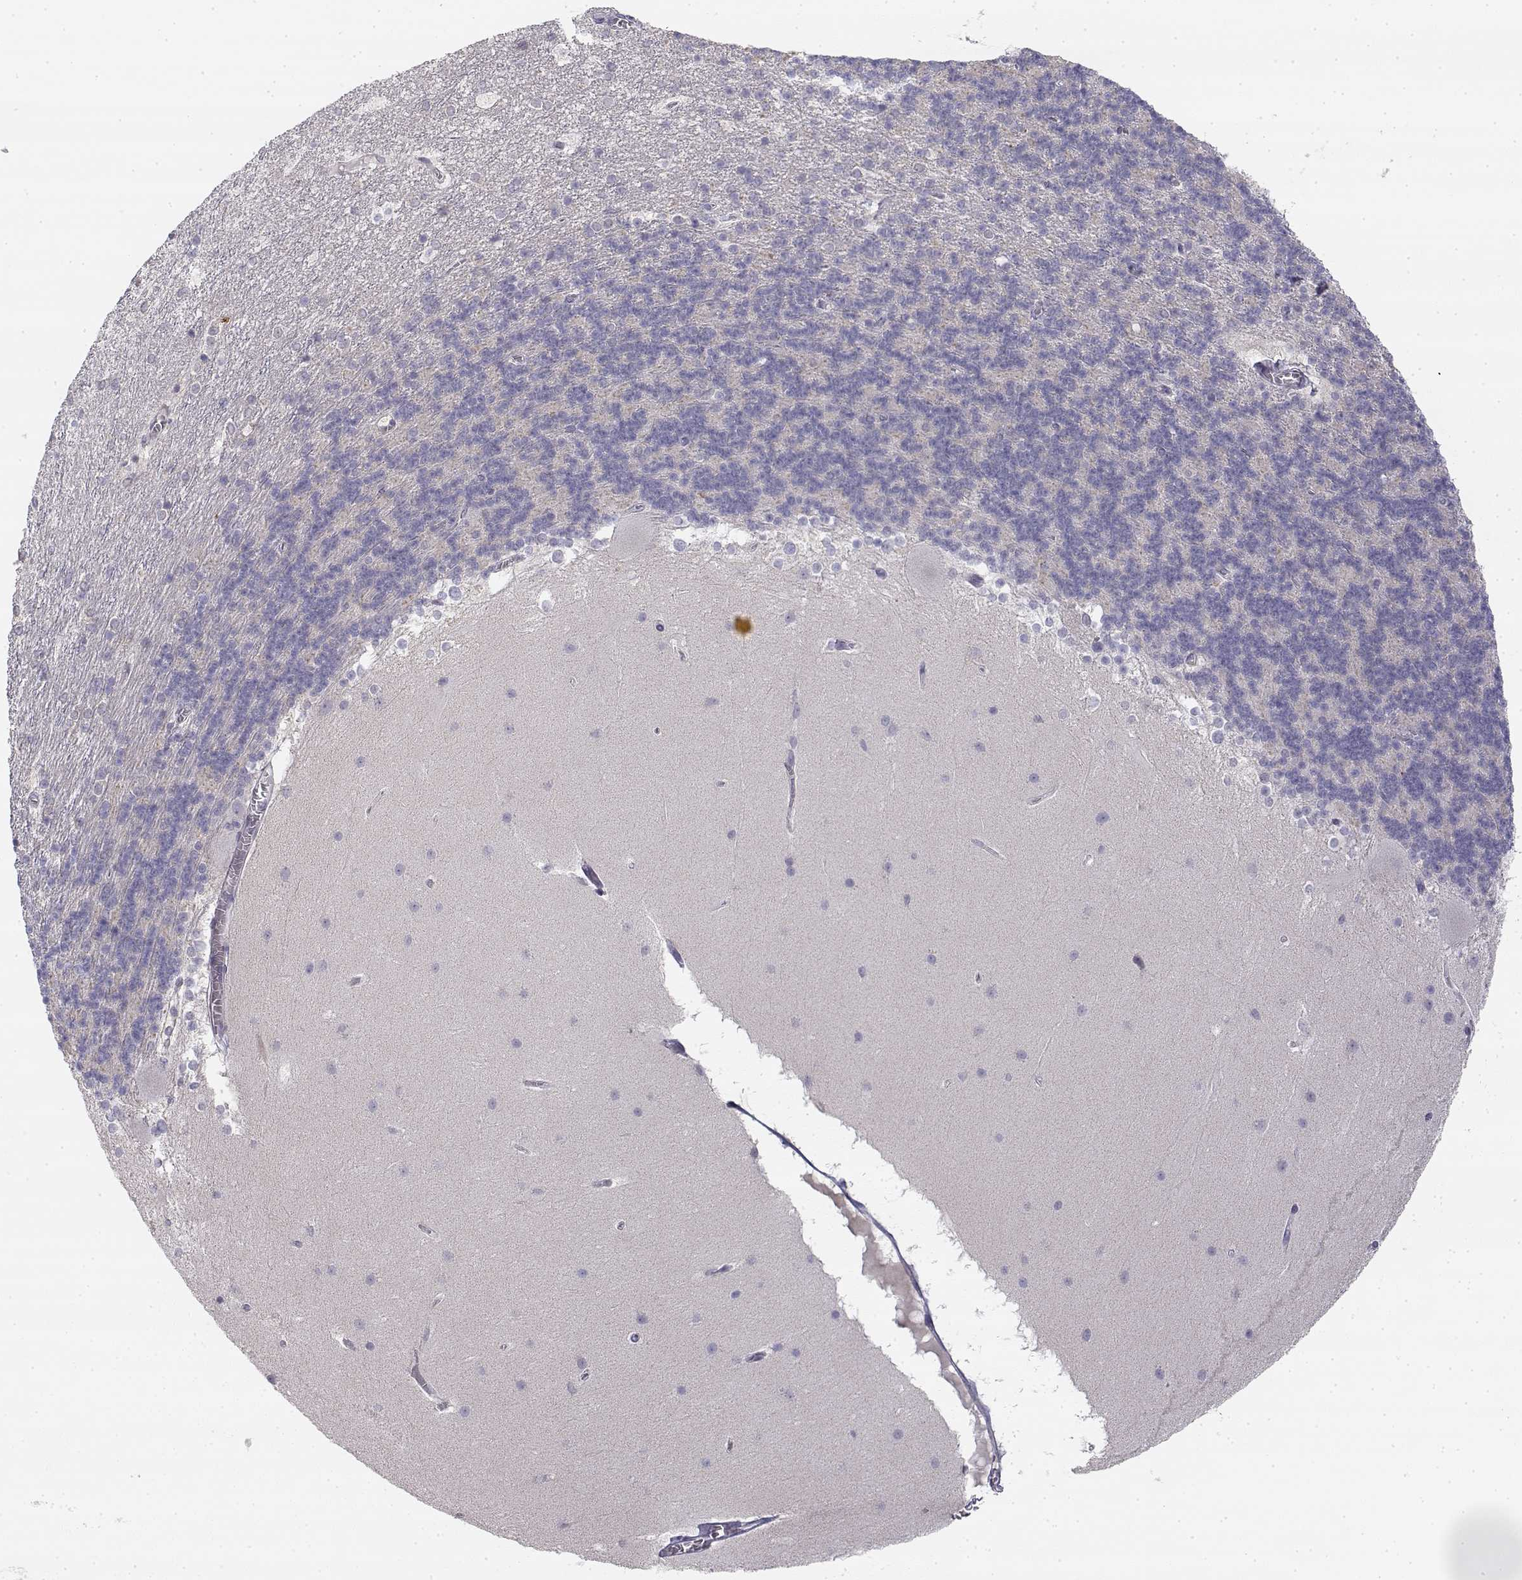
{"staining": {"intensity": "negative", "quantity": "none", "location": "none"}, "tissue": "cerebellum", "cell_type": "Cells in granular layer", "image_type": "normal", "snomed": [{"axis": "morphology", "description": "Normal tissue, NOS"}, {"axis": "topography", "description": "Cerebellum"}], "caption": "High magnification brightfield microscopy of normal cerebellum stained with DAB (3,3'-diaminobenzidine) (brown) and counterstained with hematoxylin (blue): cells in granular layer show no significant positivity. The staining was performed using DAB to visualize the protein expression in brown, while the nuclei were stained in blue with hematoxylin (Magnification: 20x).", "gene": "GLIPR1L2", "patient": {"sex": "female", "age": 19}}